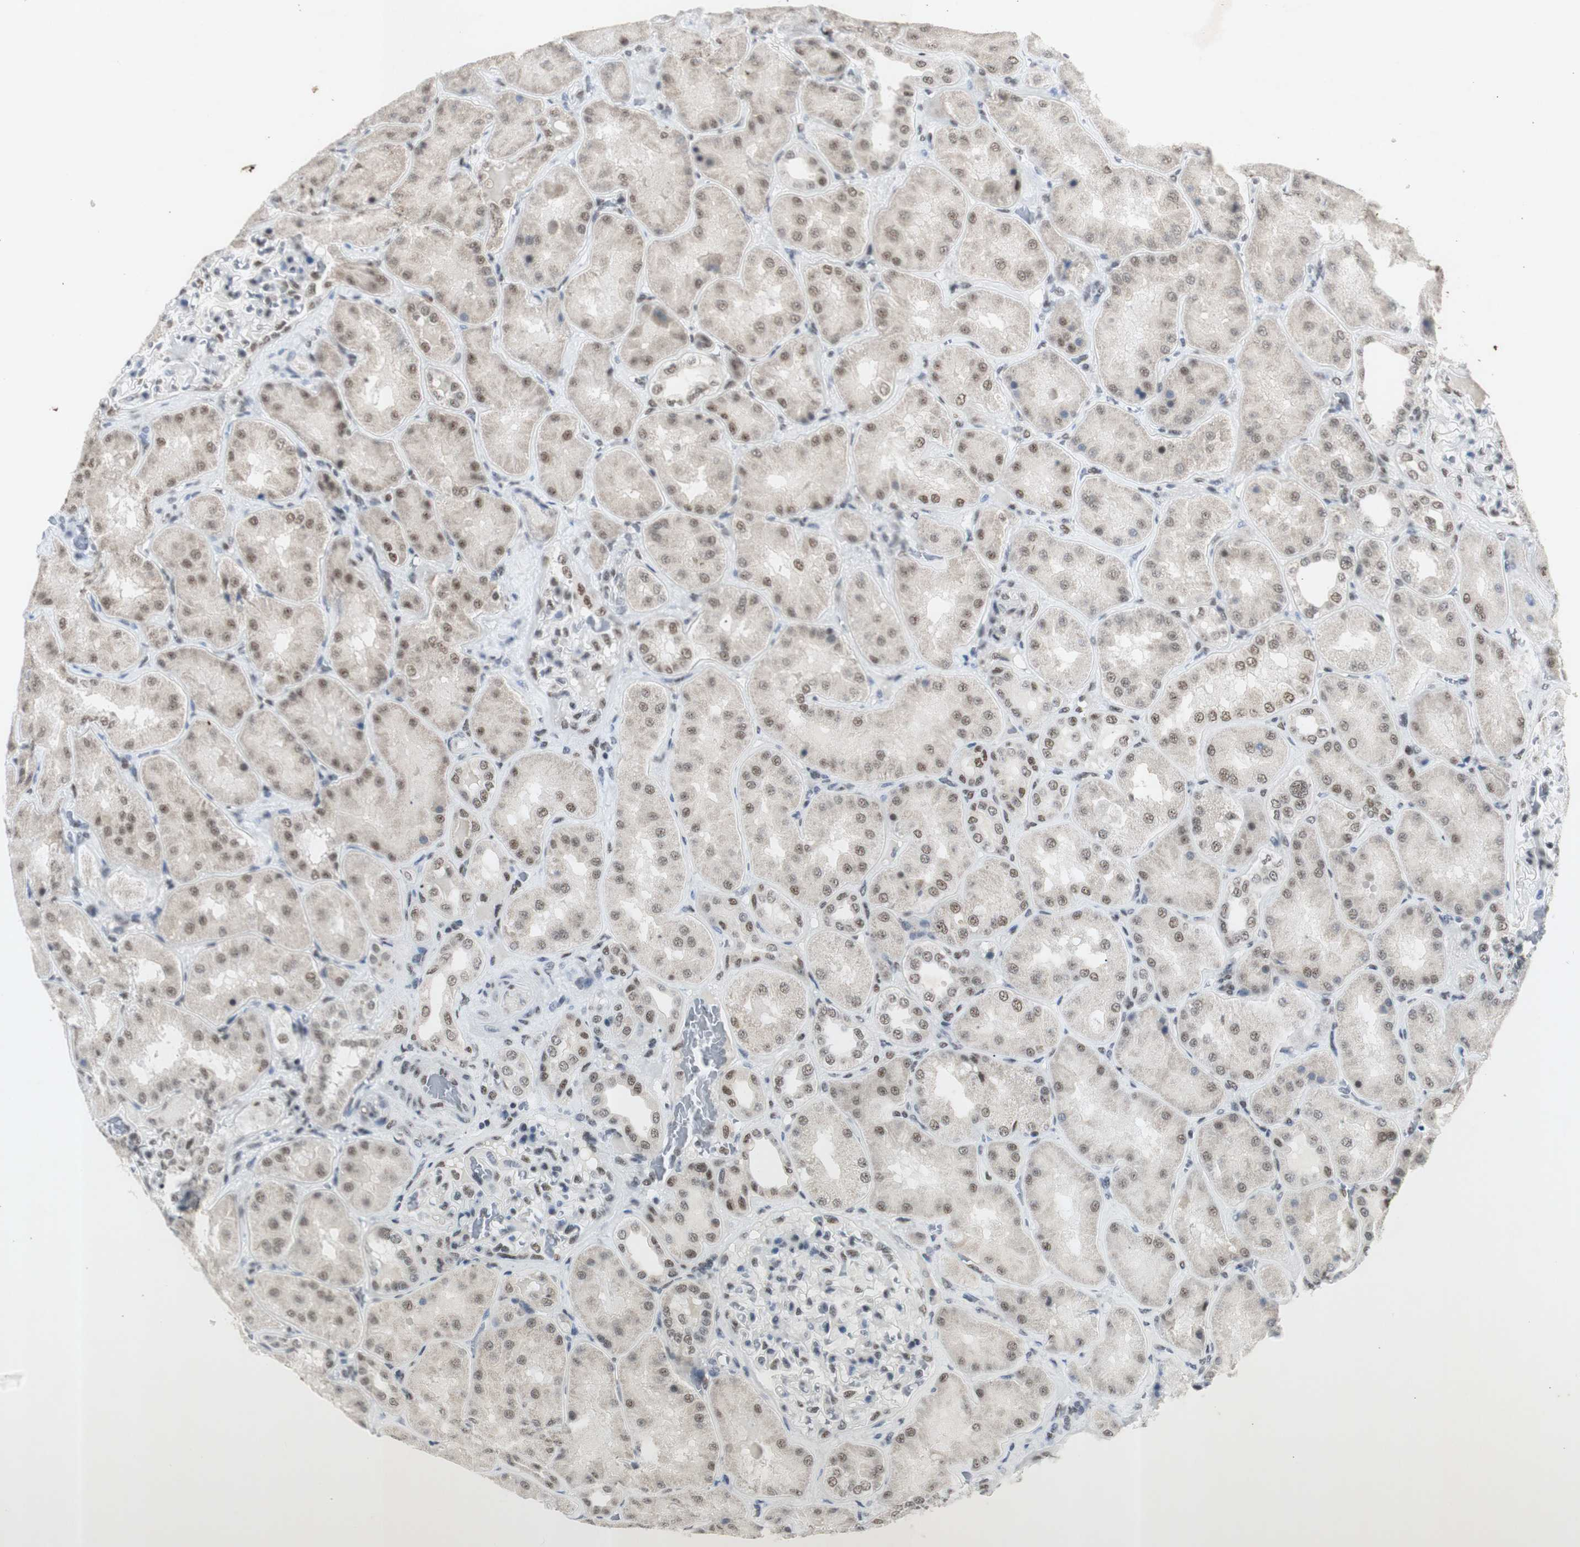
{"staining": {"intensity": "moderate", "quantity": "25%-75%", "location": "nuclear"}, "tissue": "kidney", "cell_type": "Cells in glomeruli", "image_type": "normal", "snomed": [{"axis": "morphology", "description": "Normal tissue, NOS"}, {"axis": "topography", "description": "Kidney"}], "caption": "Brown immunohistochemical staining in normal kidney displays moderate nuclear staining in about 25%-75% of cells in glomeruli.", "gene": "SNRPB", "patient": {"sex": "female", "age": 56}}